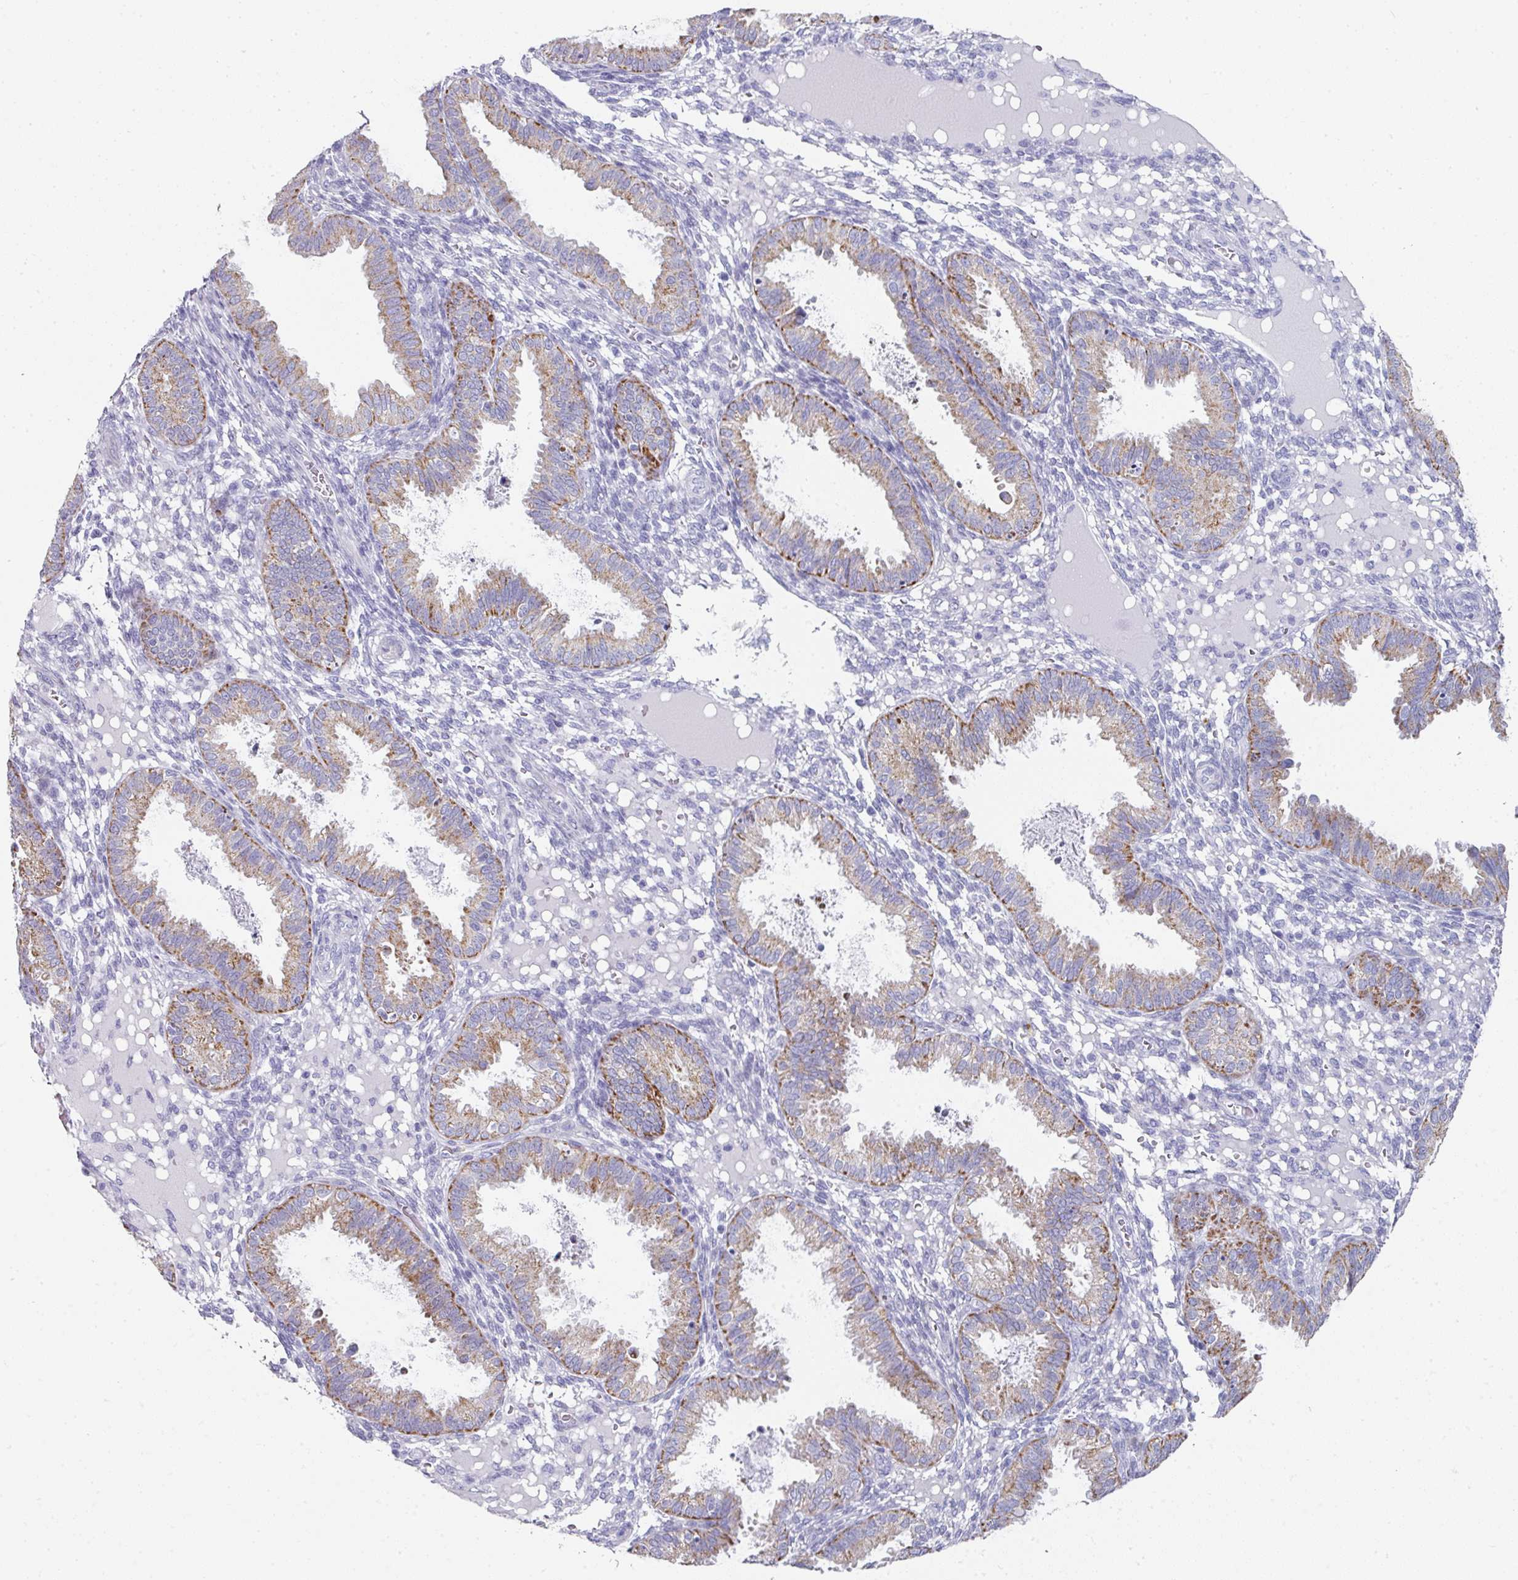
{"staining": {"intensity": "negative", "quantity": "none", "location": "none"}, "tissue": "endometrium", "cell_type": "Cells in endometrial stroma", "image_type": "normal", "snomed": [{"axis": "morphology", "description": "Normal tissue, NOS"}, {"axis": "topography", "description": "Endometrium"}], "caption": "A high-resolution micrograph shows immunohistochemistry staining of benign endometrium, which shows no significant expression in cells in endometrial stroma.", "gene": "SETBP1", "patient": {"sex": "female", "age": 33}}